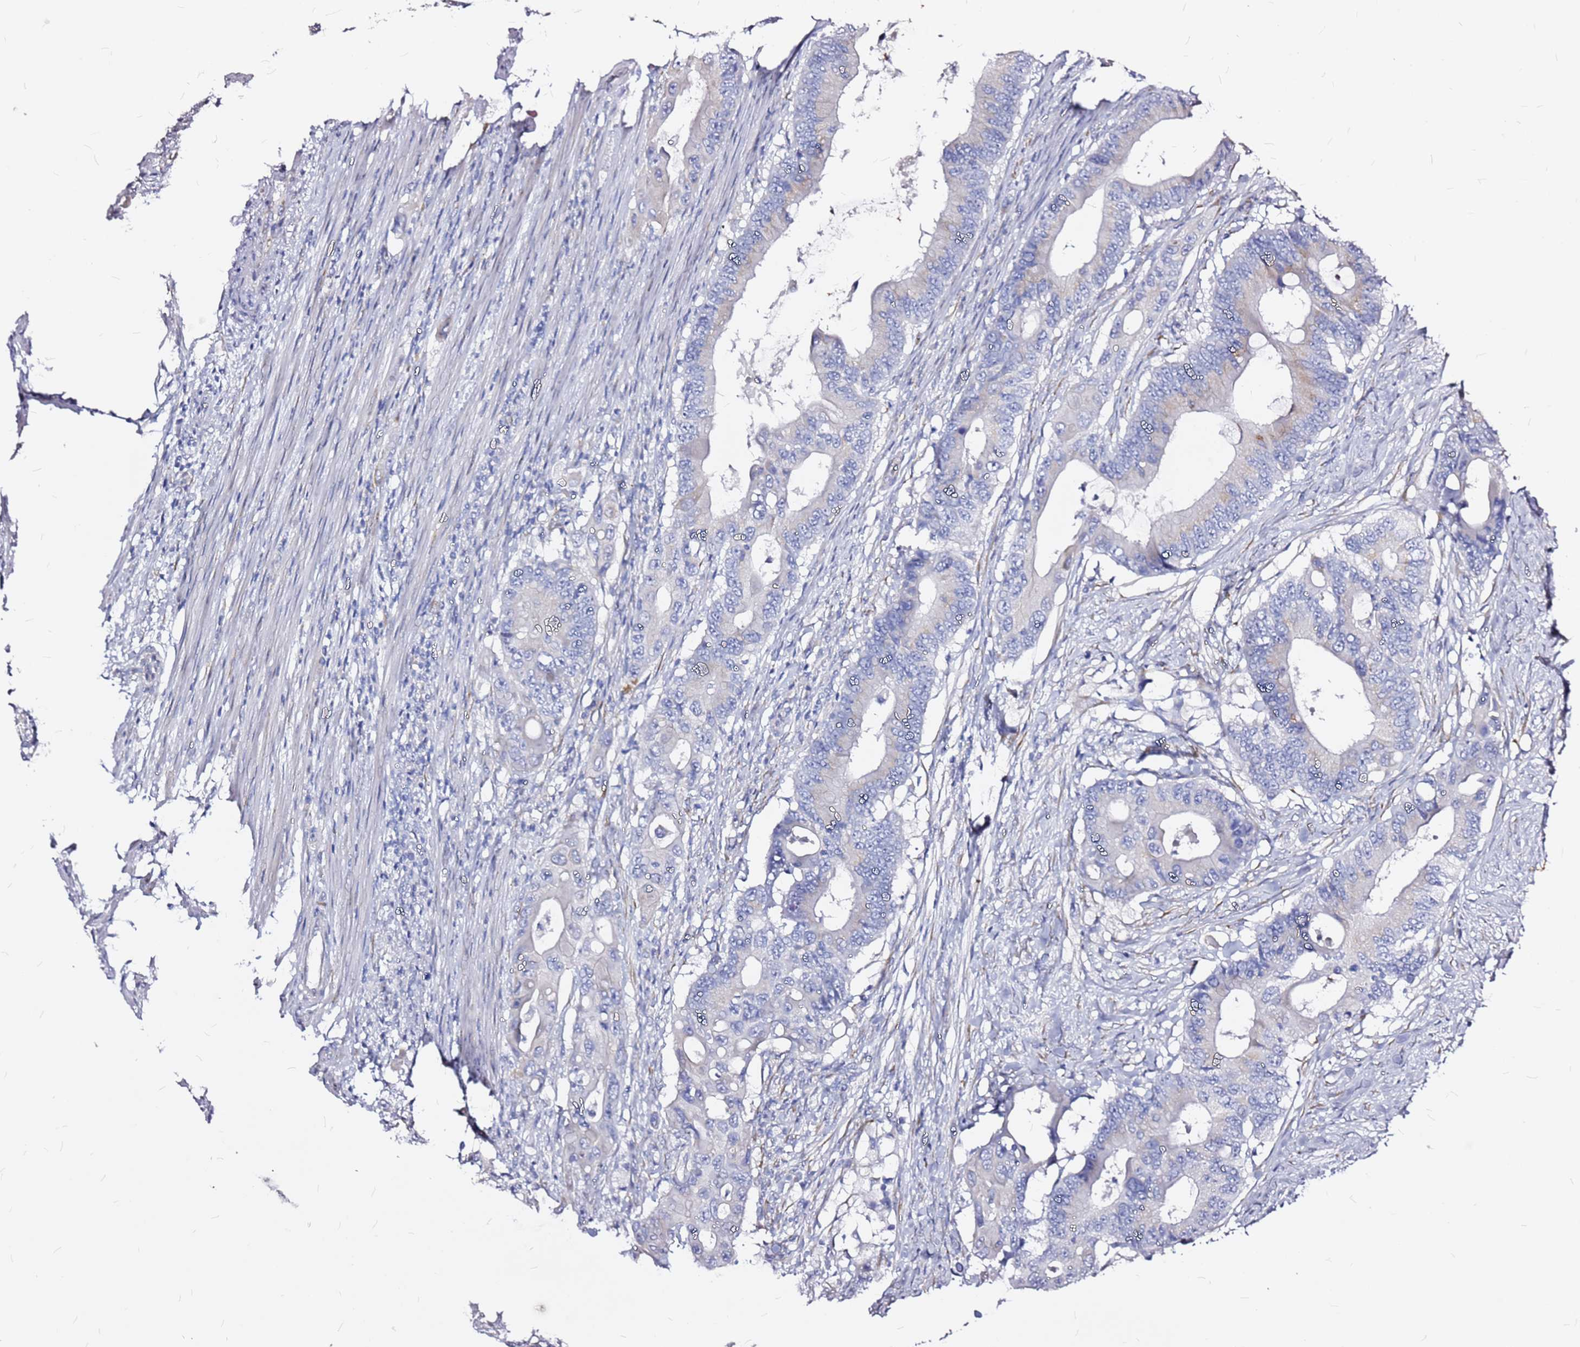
{"staining": {"intensity": "negative", "quantity": "none", "location": "none"}, "tissue": "colorectal cancer", "cell_type": "Tumor cells", "image_type": "cancer", "snomed": [{"axis": "morphology", "description": "Adenocarcinoma, NOS"}, {"axis": "topography", "description": "Colon"}], "caption": "Immunohistochemistry image of neoplastic tissue: colorectal cancer (adenocarcinoma) stained with DAB (3,3'-diaminobenzidine) displays no significant protein expression in tumor cells.", "gene": "CASD1", "patient": {"sex": "male", "age": 71}}